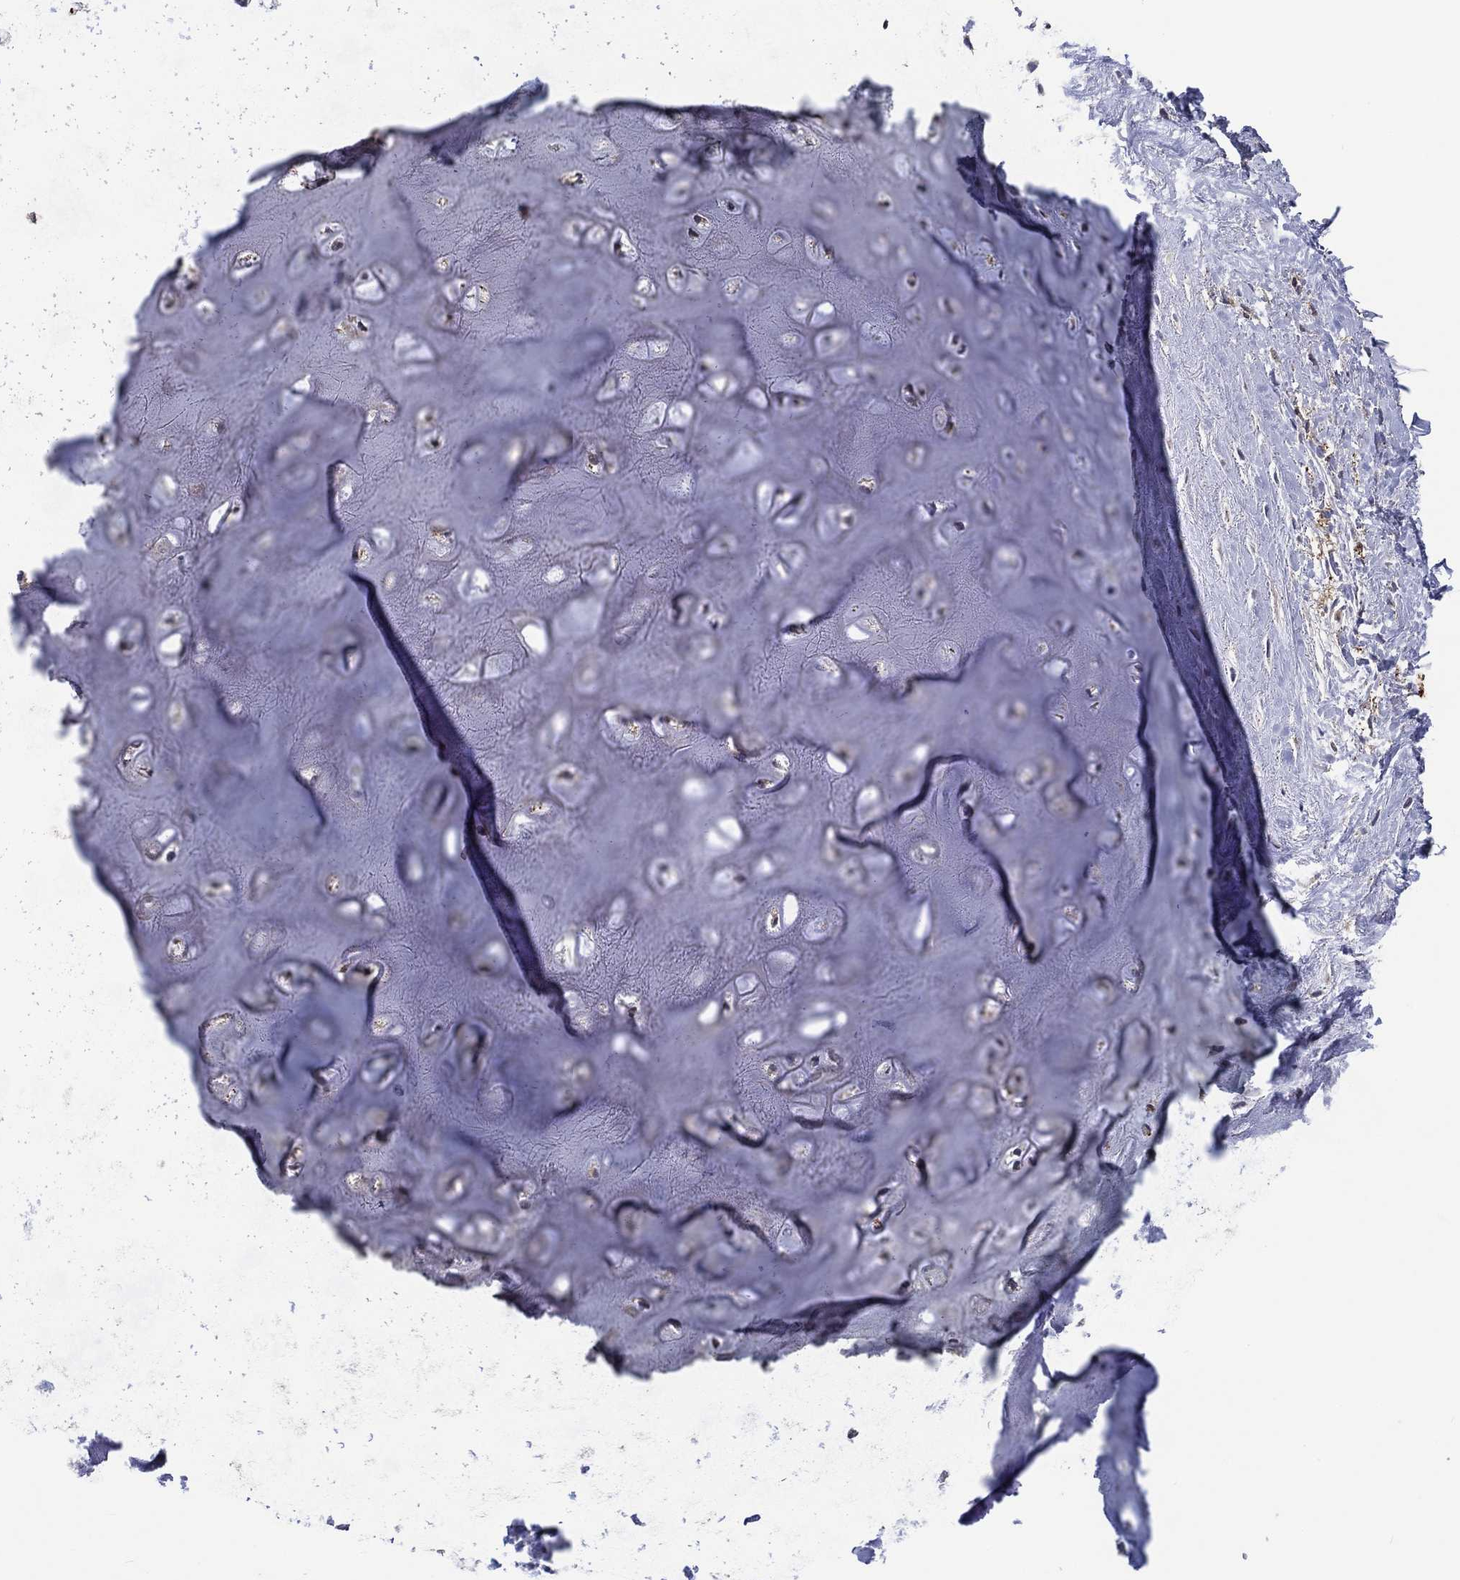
{"staining": {"intensity": "negative", "quantity": "none", "location": "none"}, "tissue": "adipose tissue", "cell_type": "Adipocytes", "image_type": "normal", "snomed": [{"axis": "morphology", "description": "Normal tissue, NOS"}, {"axis": "morphology", "description": "Squamous cell carcinoma, NOS"}, {"axis": "topography", "description": "Cartilage tissue"}, {"axis": "topography", "description": "Head-Neck"}], "caption": "An immunohistochemistry histopathology image of normal adipose tissue is shown. There is no staining in adipocytes of adipose tissue. (DAB (3,3'-diaminobenzidine) immunohistochemistry, high magnification).", "gene": "CTSB", "patient": {"sex": "male", "age": 62}}